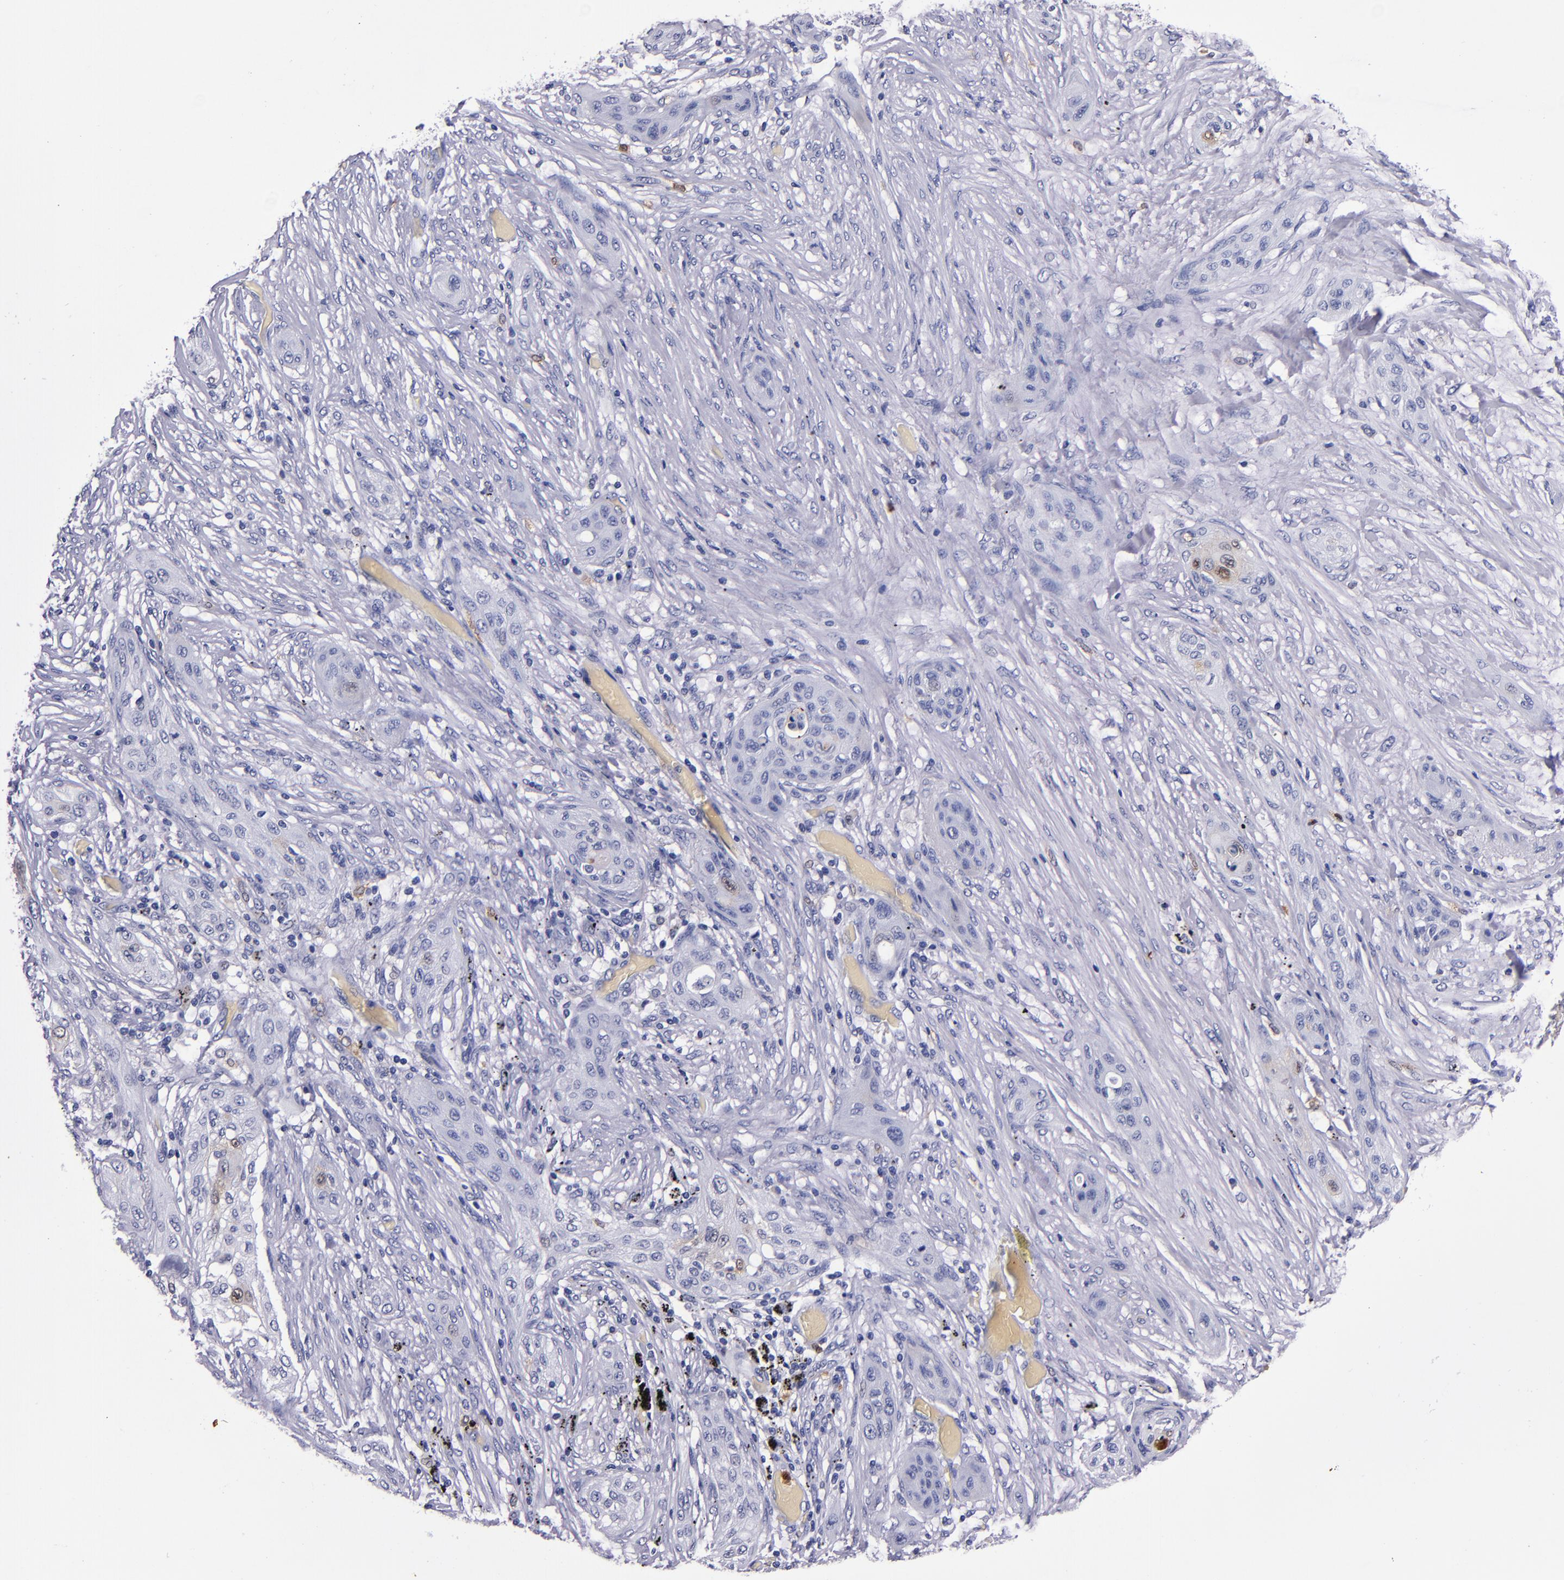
{"staining": {"intensity": "moderate", "quantity": "<25%", "location": "cytoplasmic/membranous,nuclear"}, "tissue": "lung cancer", "cell_type": "Tumor cells", "image_type": "cancer", "snomed": [{"axis": "morphology", "description": "Squamous cell carcinoma, NOS"}, {"axis": "topography", "description": "Lung"}], "caption": "Lung cancer was stained to show a protein in brown. There is low levels of moderate cytoplasmic/membranous and nuclear positivity in approximately <25% of tumor cells.", "gene": "S100A8", "patient": {"sex": "female", "age": 47}}